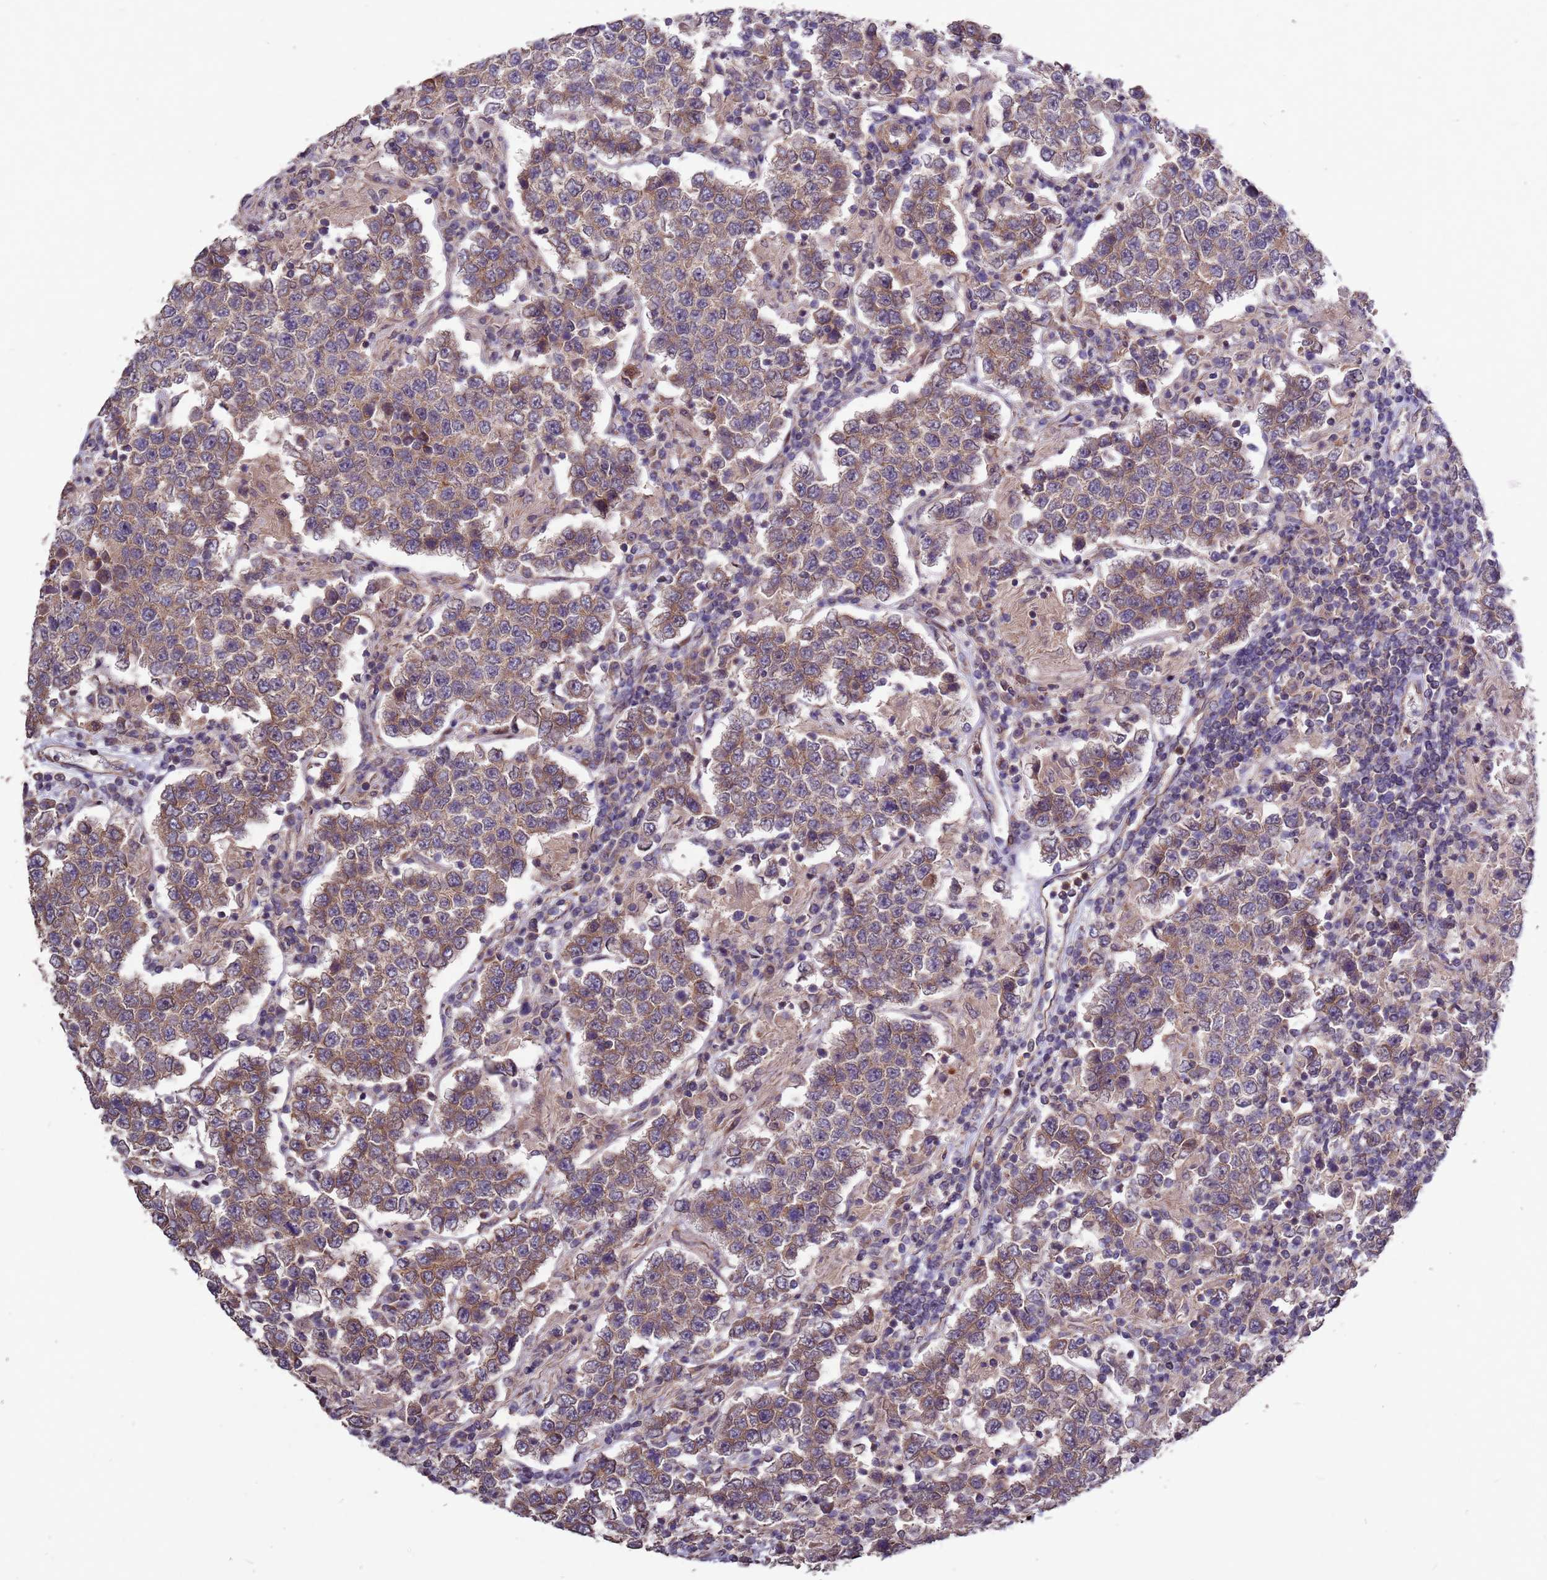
{"staining": {"intensity": "moderate", "quantity": ">75%", "location": "cytoplasmic/membranous"}, "tissue": "testis cancer", "cell_type": "Tumor cells", "image_type": "cancer", "snomed": [{"axis": "morphology", "description": "Normal tissue, NOS"}, {"axis": "morphology", "description": "Urothelial carcinoma, High grade"}, {"axis": "morphology", "description": "Seminoma, NOS"}, {"axis": "morphology", "description": "Carcinoma, Embryonal, NOS"}, {"axis": "topography", "description": "Urinary bladder"}, {"axis": "topography", "description": "Testis"}], "caption": "DAB (3,3'-diaminobenzidine) immunohistochemical staining of testis cancer reveals moderate cytoplasmic/membranous protein positivity in about >75% of tumor cells.", "gene": "RSPRY1", "patient": {"sex": "male", "age": 41}}